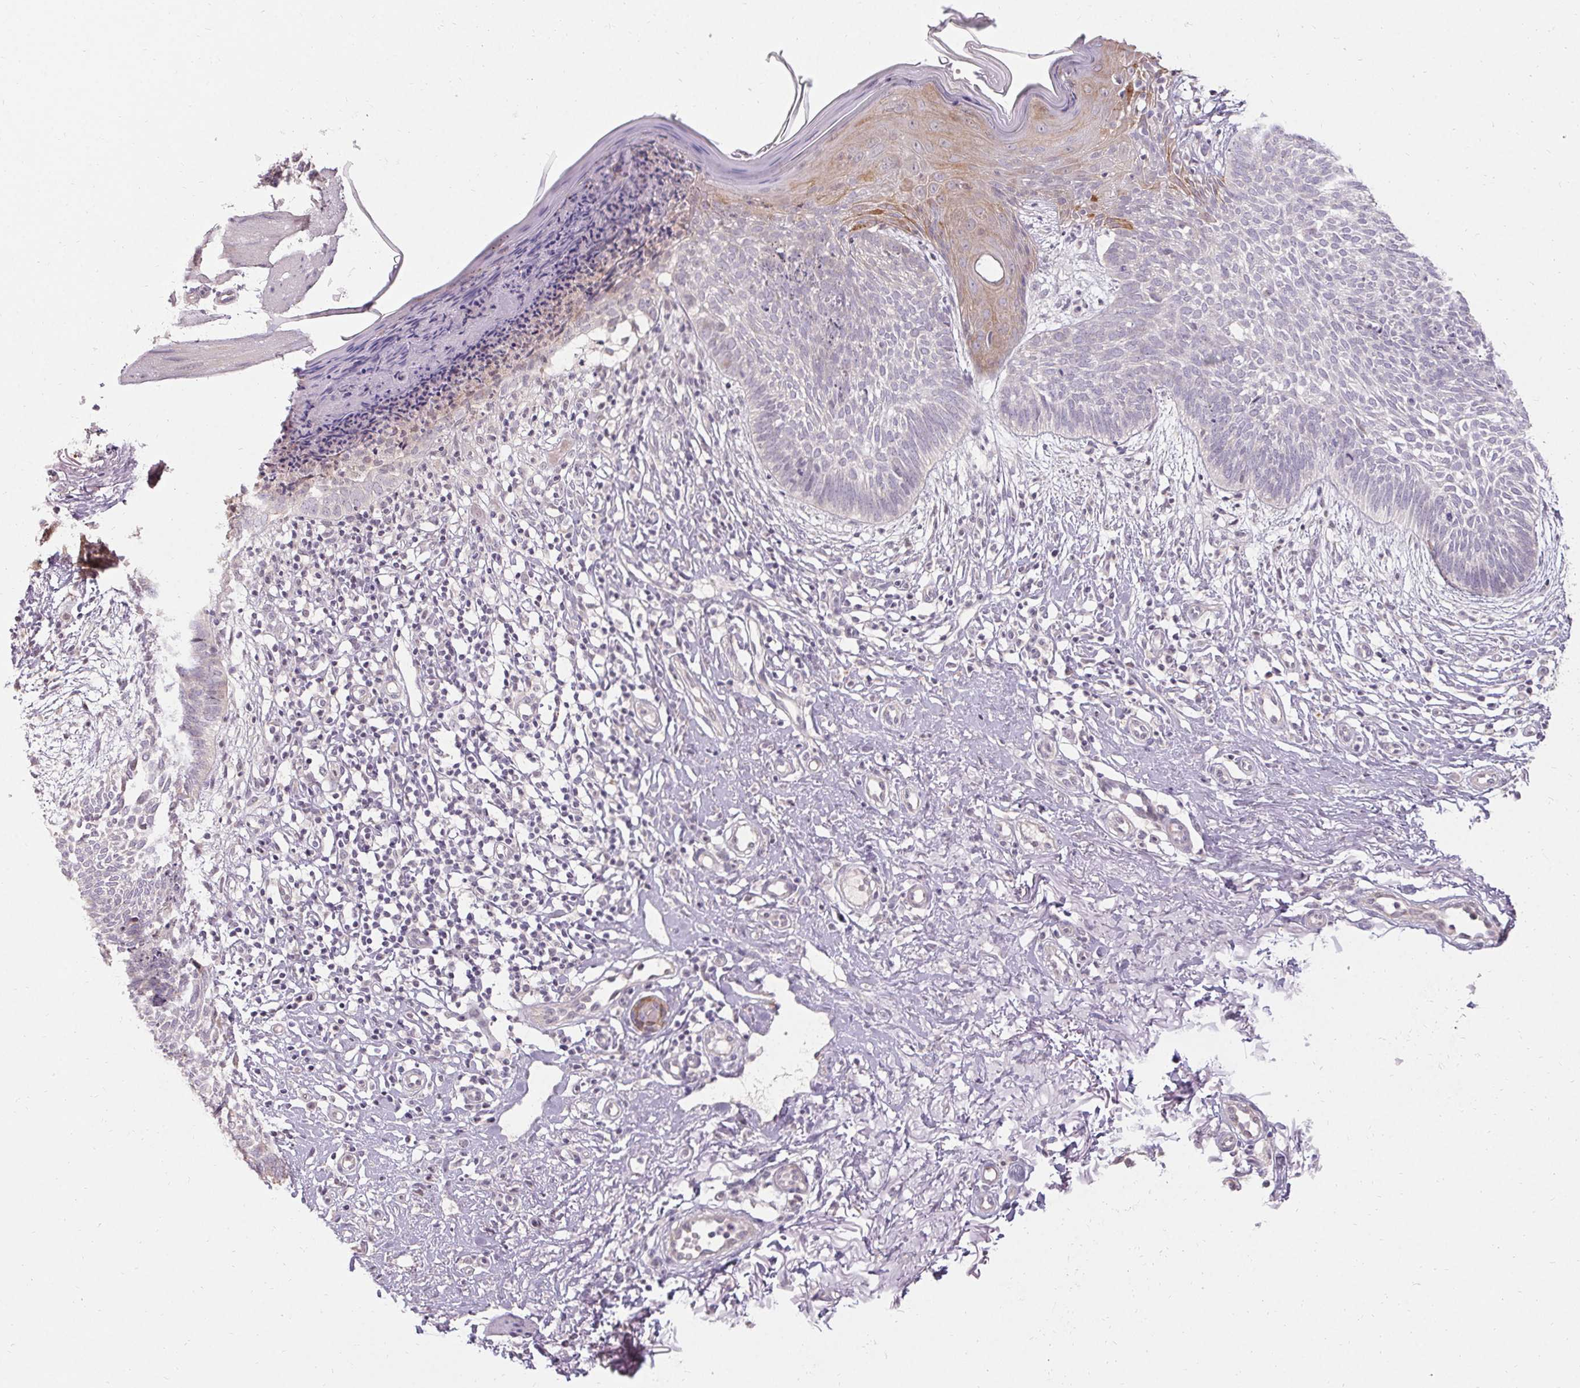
{"staining": {"intensity": "negative", "quantity": "none", "location": "none"}, "tissue": "skin cancer", "cell_type": "Tumor cells", "image_type": "cancer", "snomed": [{"axis": "morphology", "description": "Basal cell carcinoma"}, {"axis": "topography", "description": "Skin"}], "caption": "Immunohistochemistry image of human skin cancer (basal cell carcinoma) stained for a protein (brown), which reveals no positivity in tumor cells. The staining is performed using DAB brown chromogen with nuclei counter-stained in using hematoxylin.", "gene": "HSD17B3", "patient": {"sex": "female", "age": 84}}